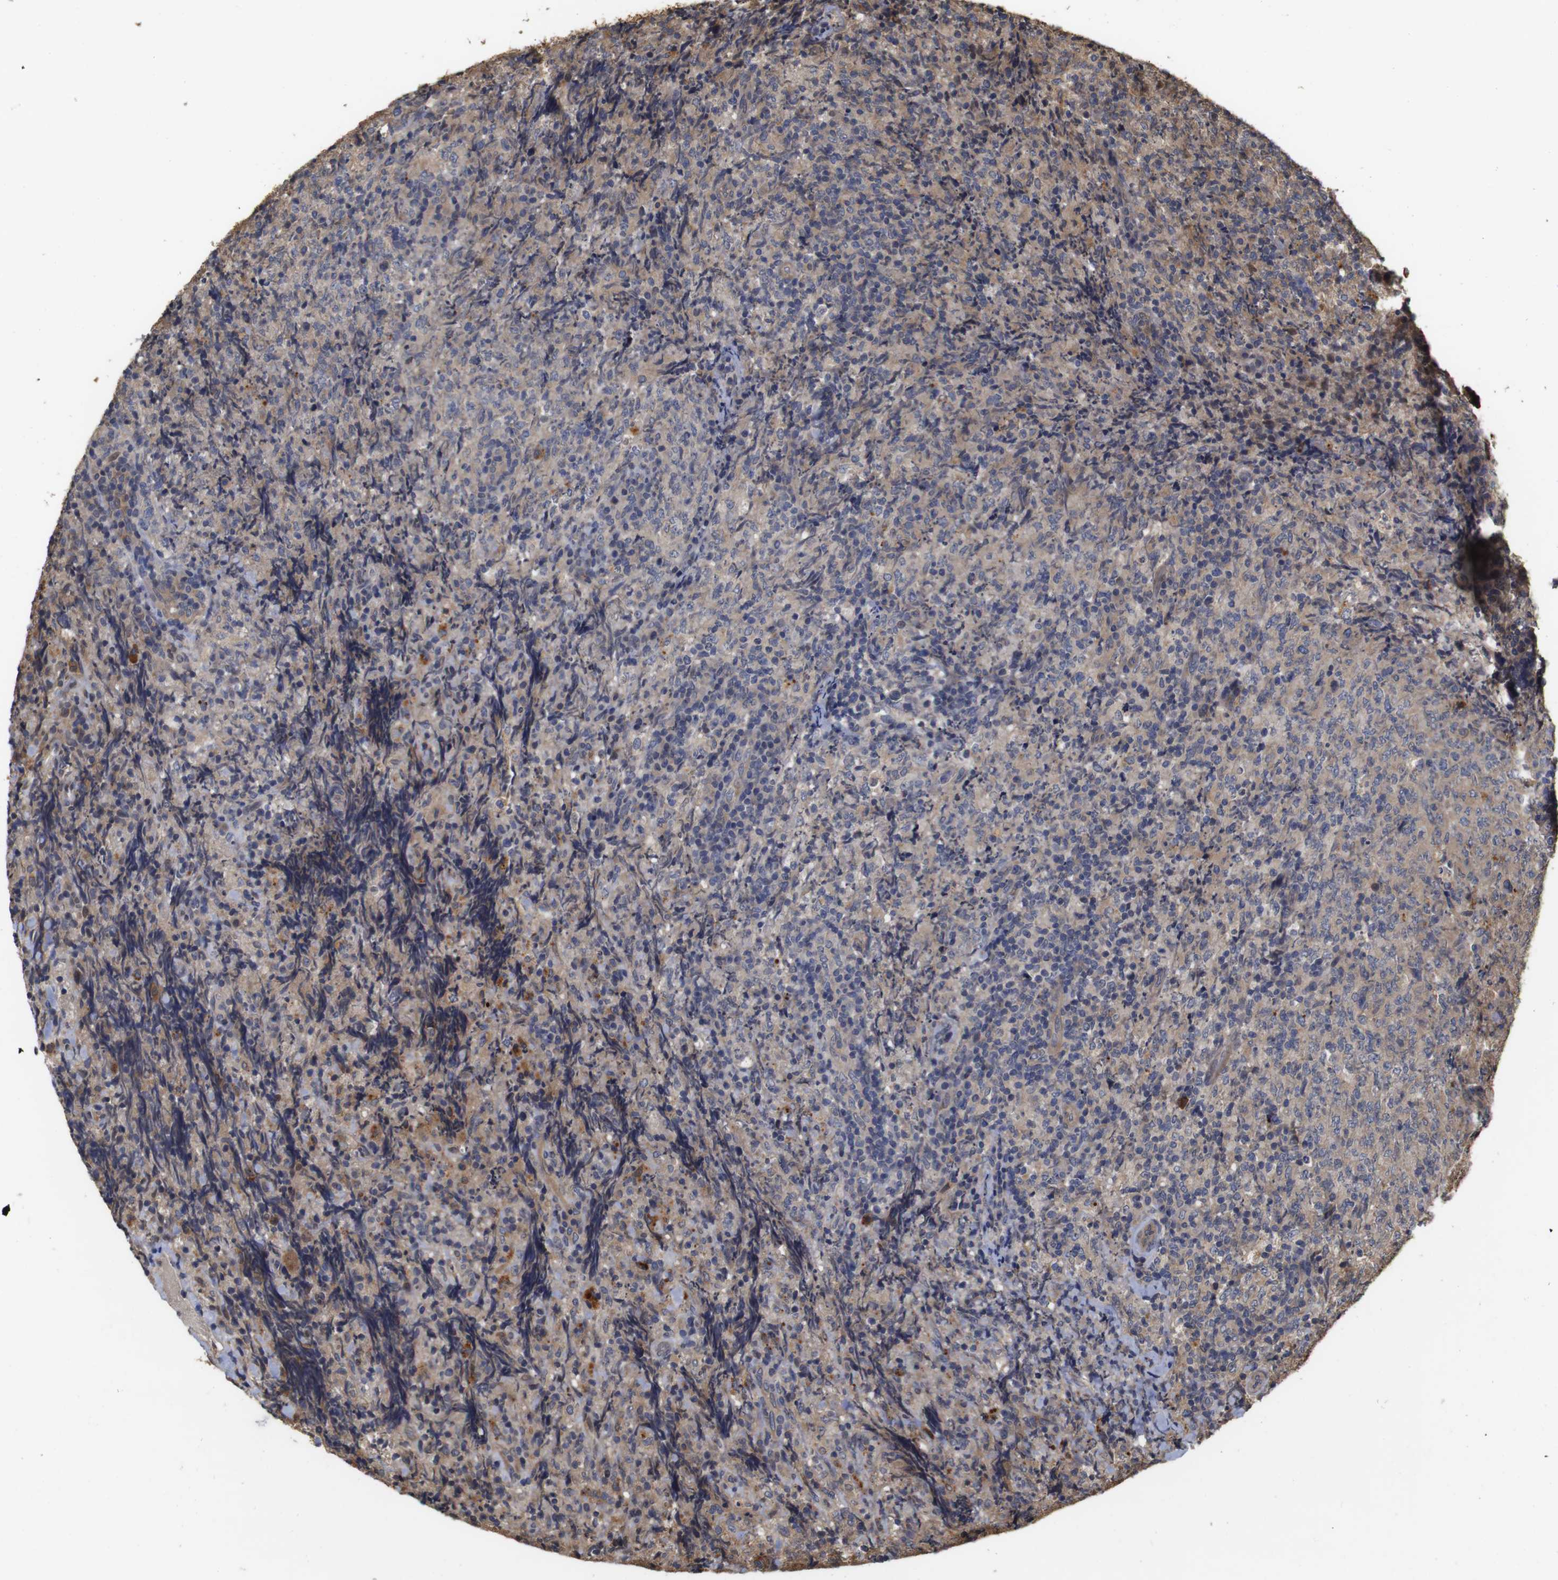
{"staining": {"intensity": "weak", "quantity": "<25%", "location": "cytoplasmic/membranous"}, "tissue": "lymphoma", "cell_type": "Tumor cells", "image_type": "cancer", "snomed": [{"axis": "morphology", "description": "Malignant lymphoma, non-Hodgkin's type, High grade"}, {"axis": "topography", "description": "Tonsil"}], "caption": "Immunohistochemistry of malignant lymphoma, non-Hodgkin's type (high-grade) demonstrates no expression in tumor cells.", "gene": "PTPN14", "patient": {"sex": "female", "age": 36}}